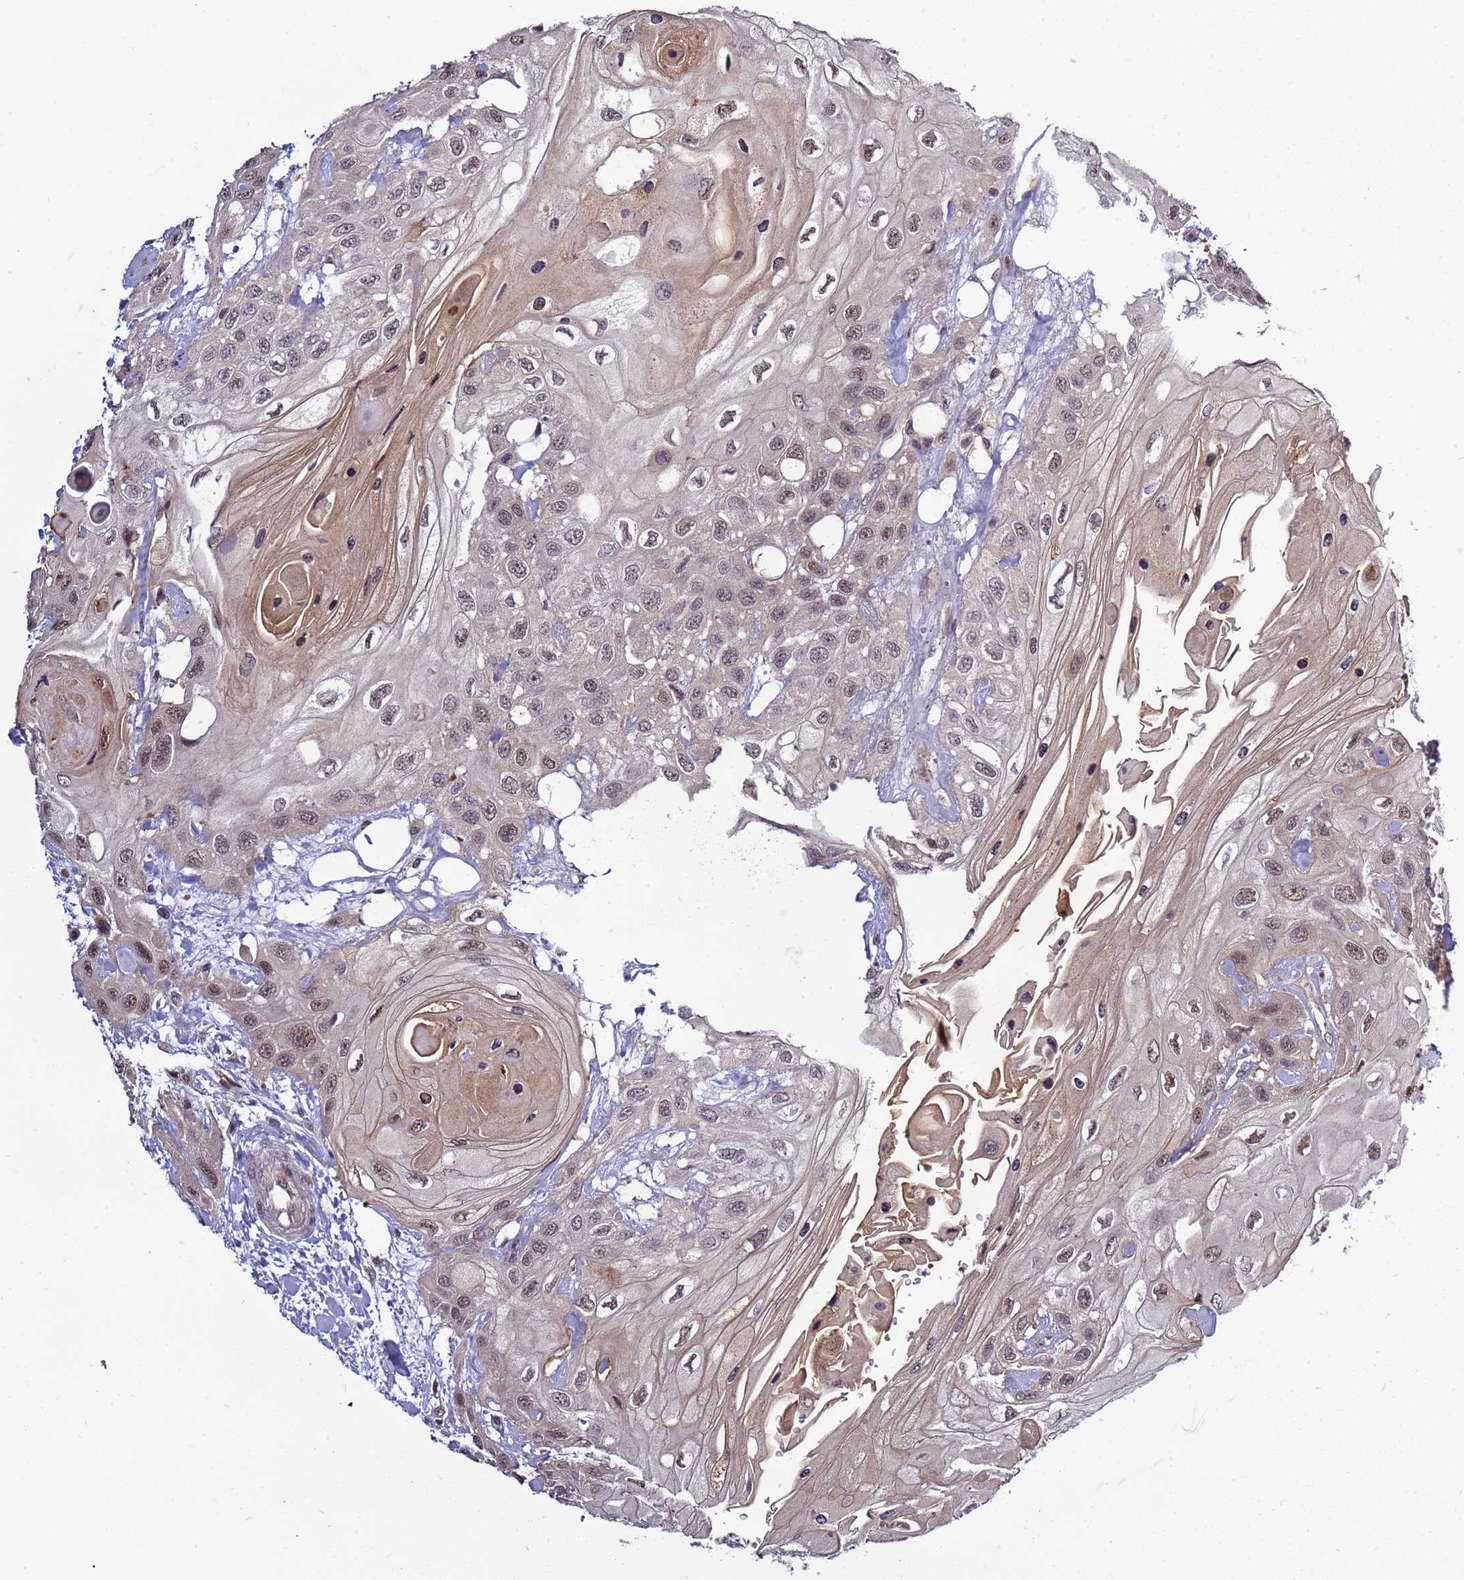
{"staining": {"intensity": "weak", "quantity": ">75%", "location": "cytoplasmic/membranous,nuclear"}, "tissue": "head and neck cancer", "cell_type": "Tumor cells", "image_type": "cancer", "snomed": [{"axis": "morphology", "description": "Squamous cell carcinoma, NOS"}, {"axis": "topography", "description": "Head-Neck"}], "caption": "Head and neck cancer was stained to show a protein in brown. There is low levels of weak cytoplasmic/membranous and nuclear staining in approximately >75% of tumor cells.", "gene": "GEN1", "patient": {"sex": "female", "age": 43}}